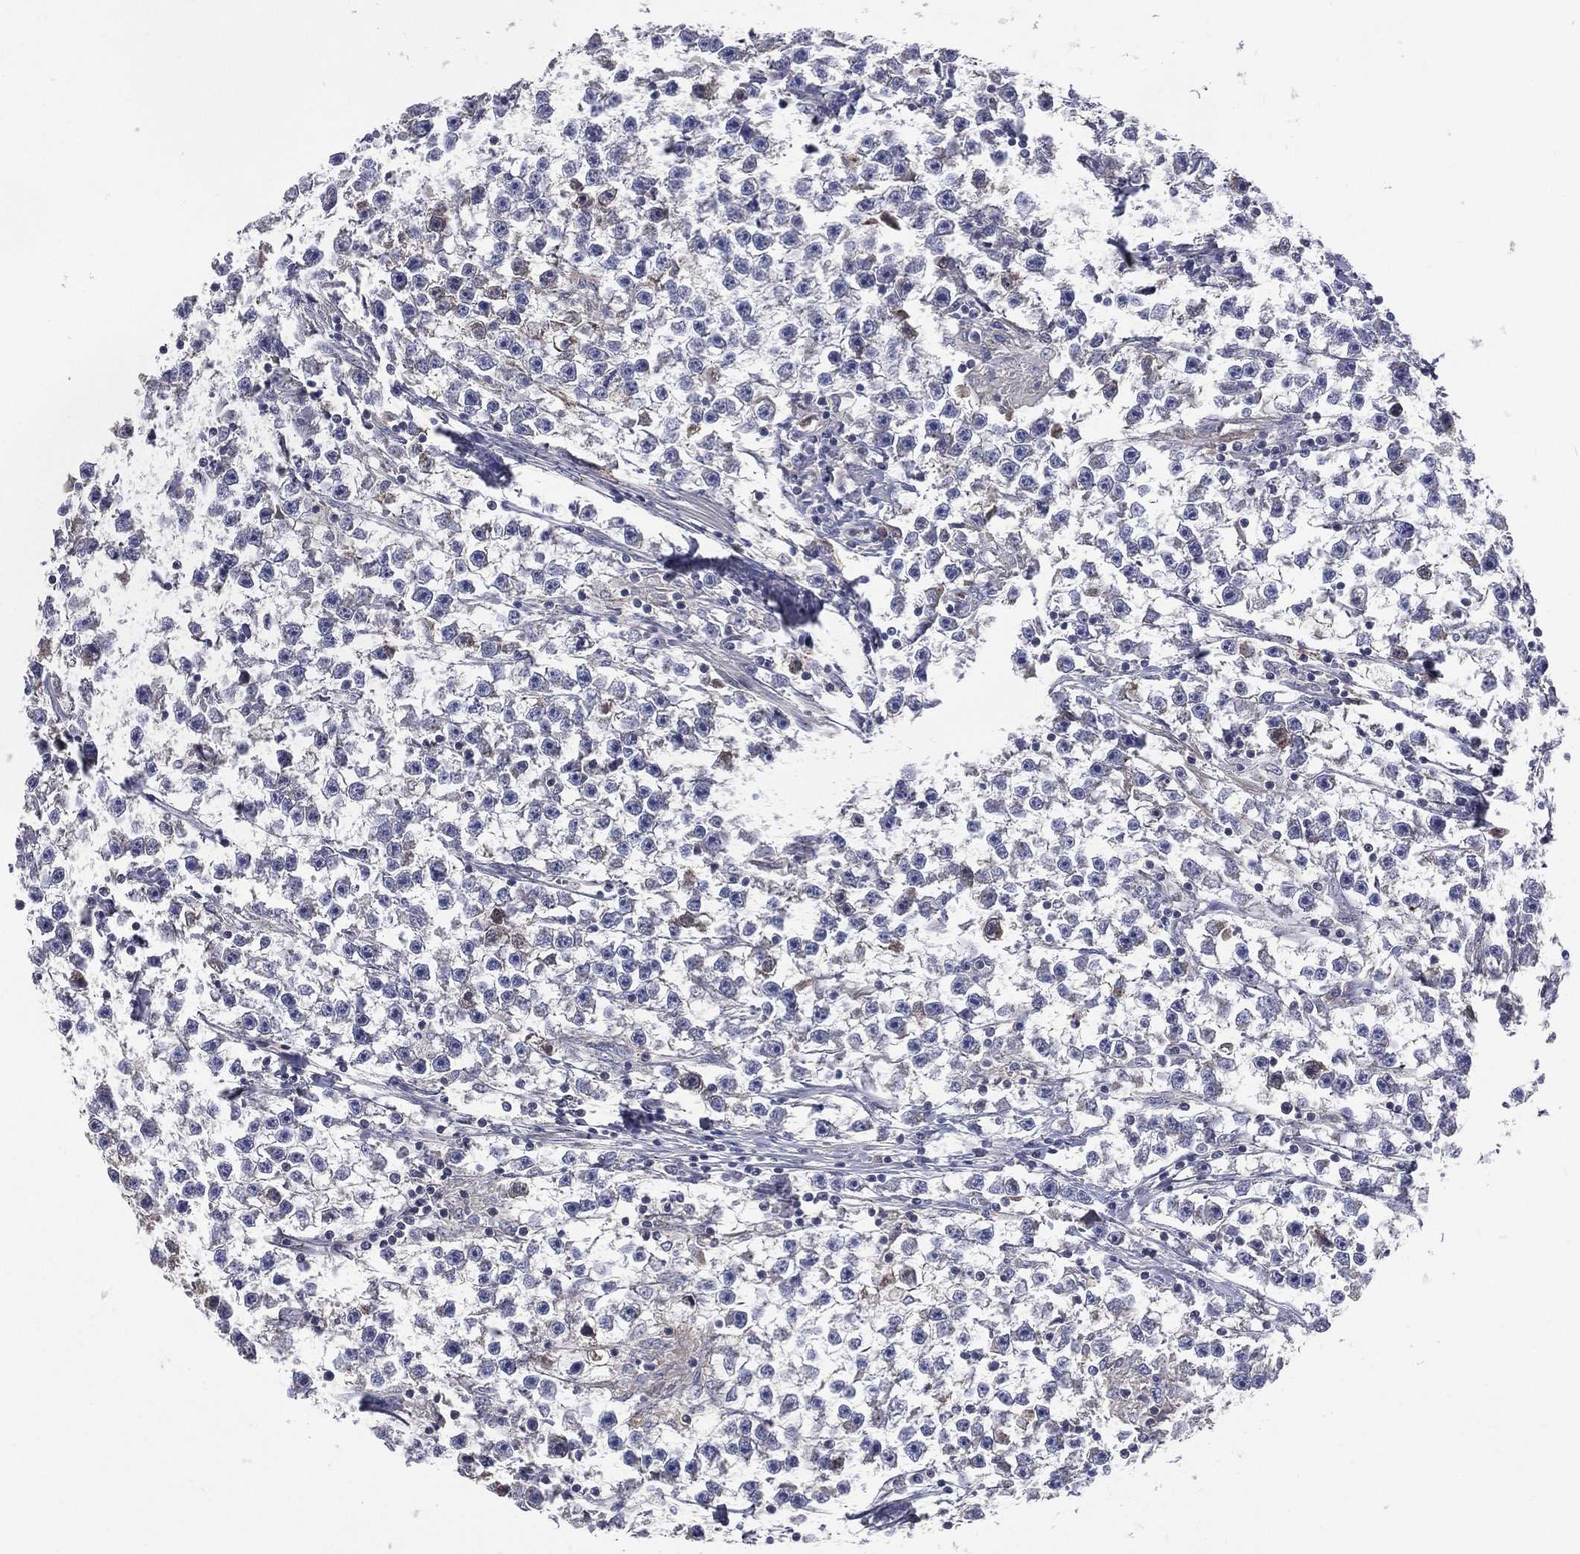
{"staining": {"intensity": "negative", "quantity": "none", "location": "none"}, "tissue": "testis cancer", "cell_type": "Tumor cells", "image_type": "cancer", "snomed": [{"axis": "morphology", "description": "Seminoma, NOS"}, {"axis": "topography", "description": "Testis"}], "caption": "DAB immunohistochemical staining of testis cancer (seminoma) reveals no significant staining in tumor cells.", "gene": "CROCC", "patient": {"sex": "male", "age": 59}}